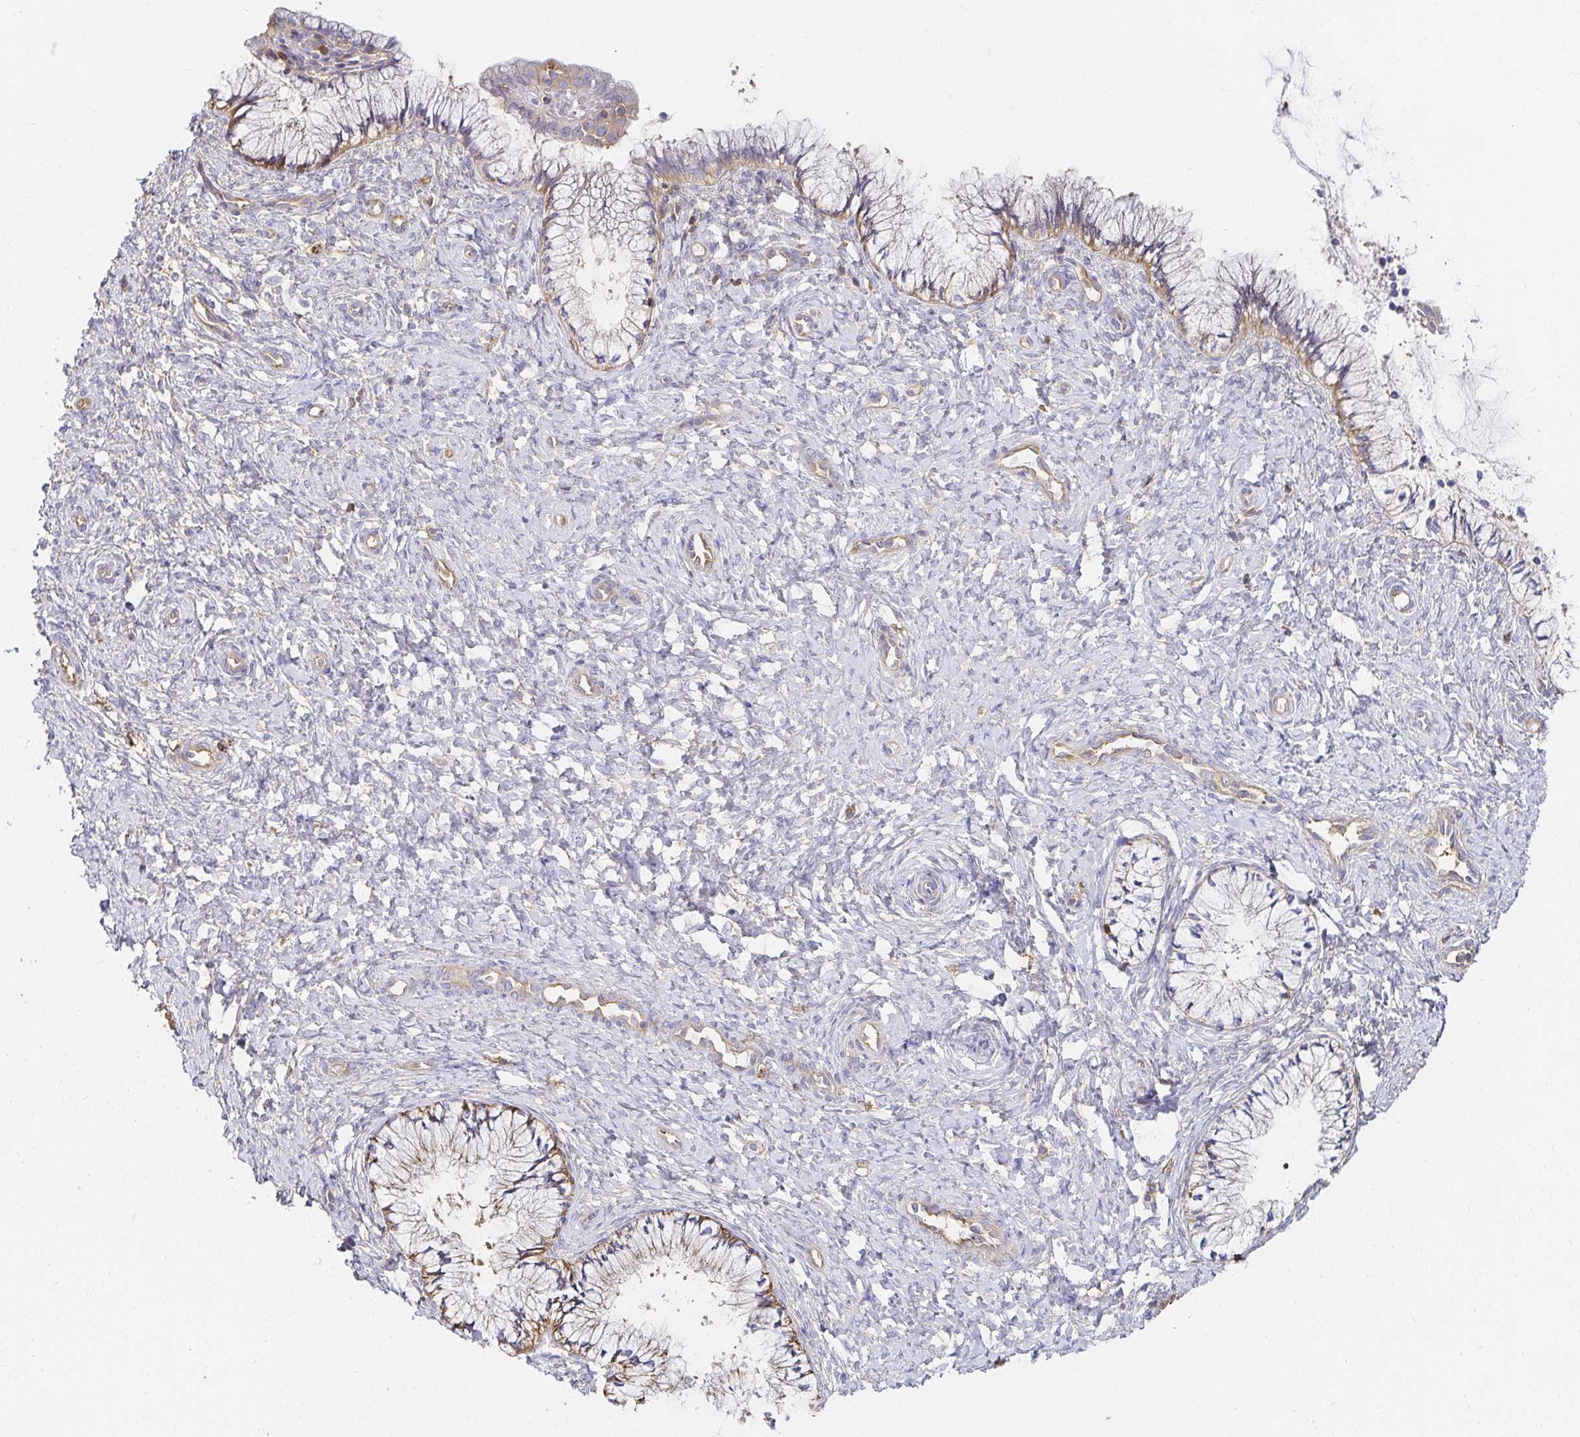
{"staining": {"intensity": "moderate", "quantity": "<25%", "location": "cytoplasmic/membranous"}, "tissue": "cervix", "cell_type": "Glandular cells", "image_type": "normal", "snomed": [{"axis": "morphology", "description": "Normal tissue, NOS"}, {"axis": "topography", "description": "Cervix"}], "caption": "The immunohistochemical stain labels moderate cytoplasmic/membranous staining in glandular cells of unremarkable cervix.", "gene": "TSPAN19", "patient": {"sex": "female", "age": 37}}